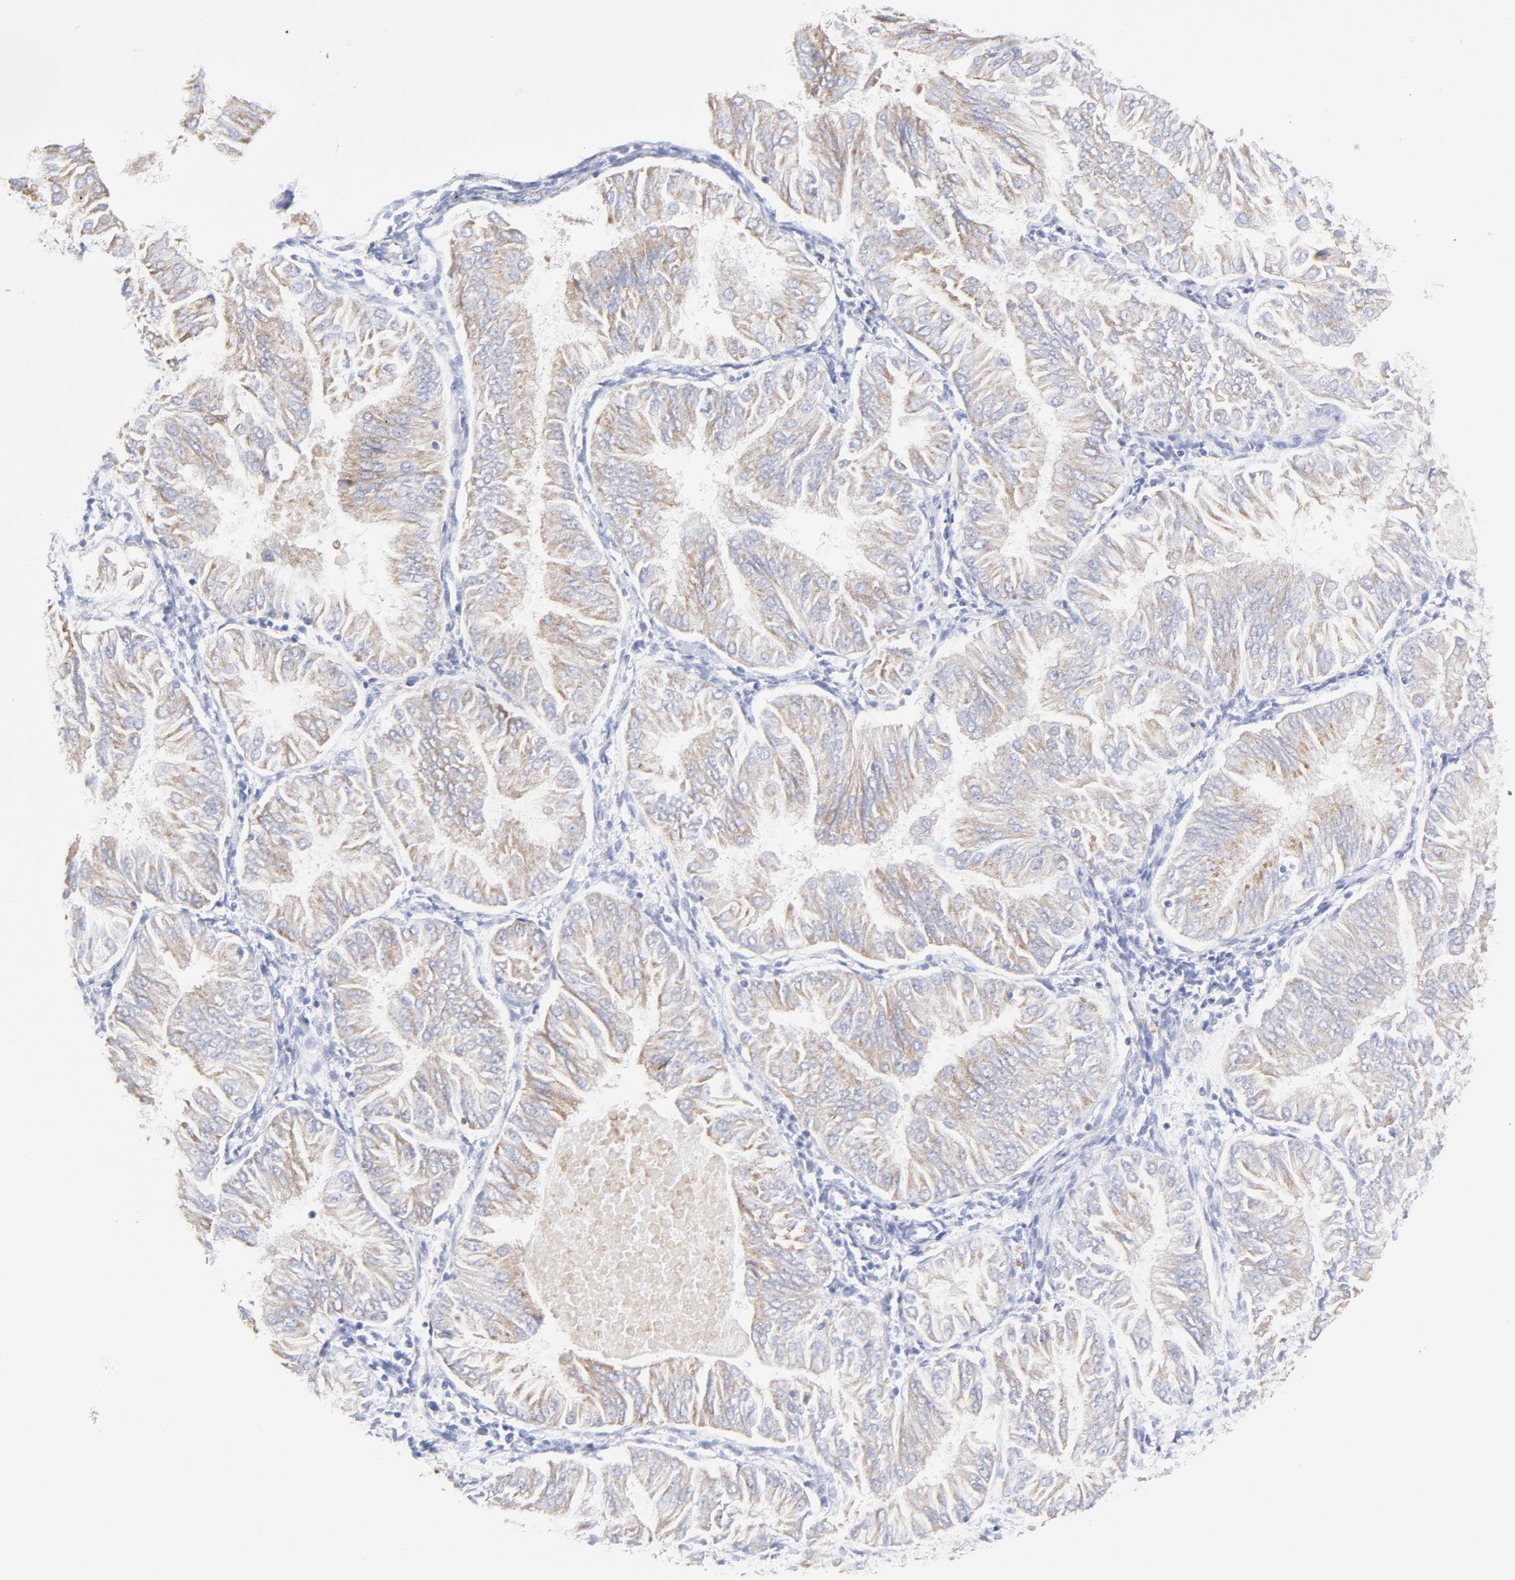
{"staining": {"intensity": "negative", "quantity": "none", "location": "none"}, "tissue": "endometrial cancer", "cell_type": "Tumor cells", "image_type": "cancer", "snomed": [{"axis": "morphology", "description": "Adenocarcinoma, NOS"}, {"axis": "topography", "description": "Endometrium"}], "caption": "Immunohistochemistry (IHC) photomicrograph of neoplastic tissue: adenocarcinoma (endometrial) stained with DAB (3,3'-diaminobenzidine) demonstrates no significant protein positivity in tumor cells.", "gene": "RAPGEF3", "patient": {"sex": "female", "age": 53}}